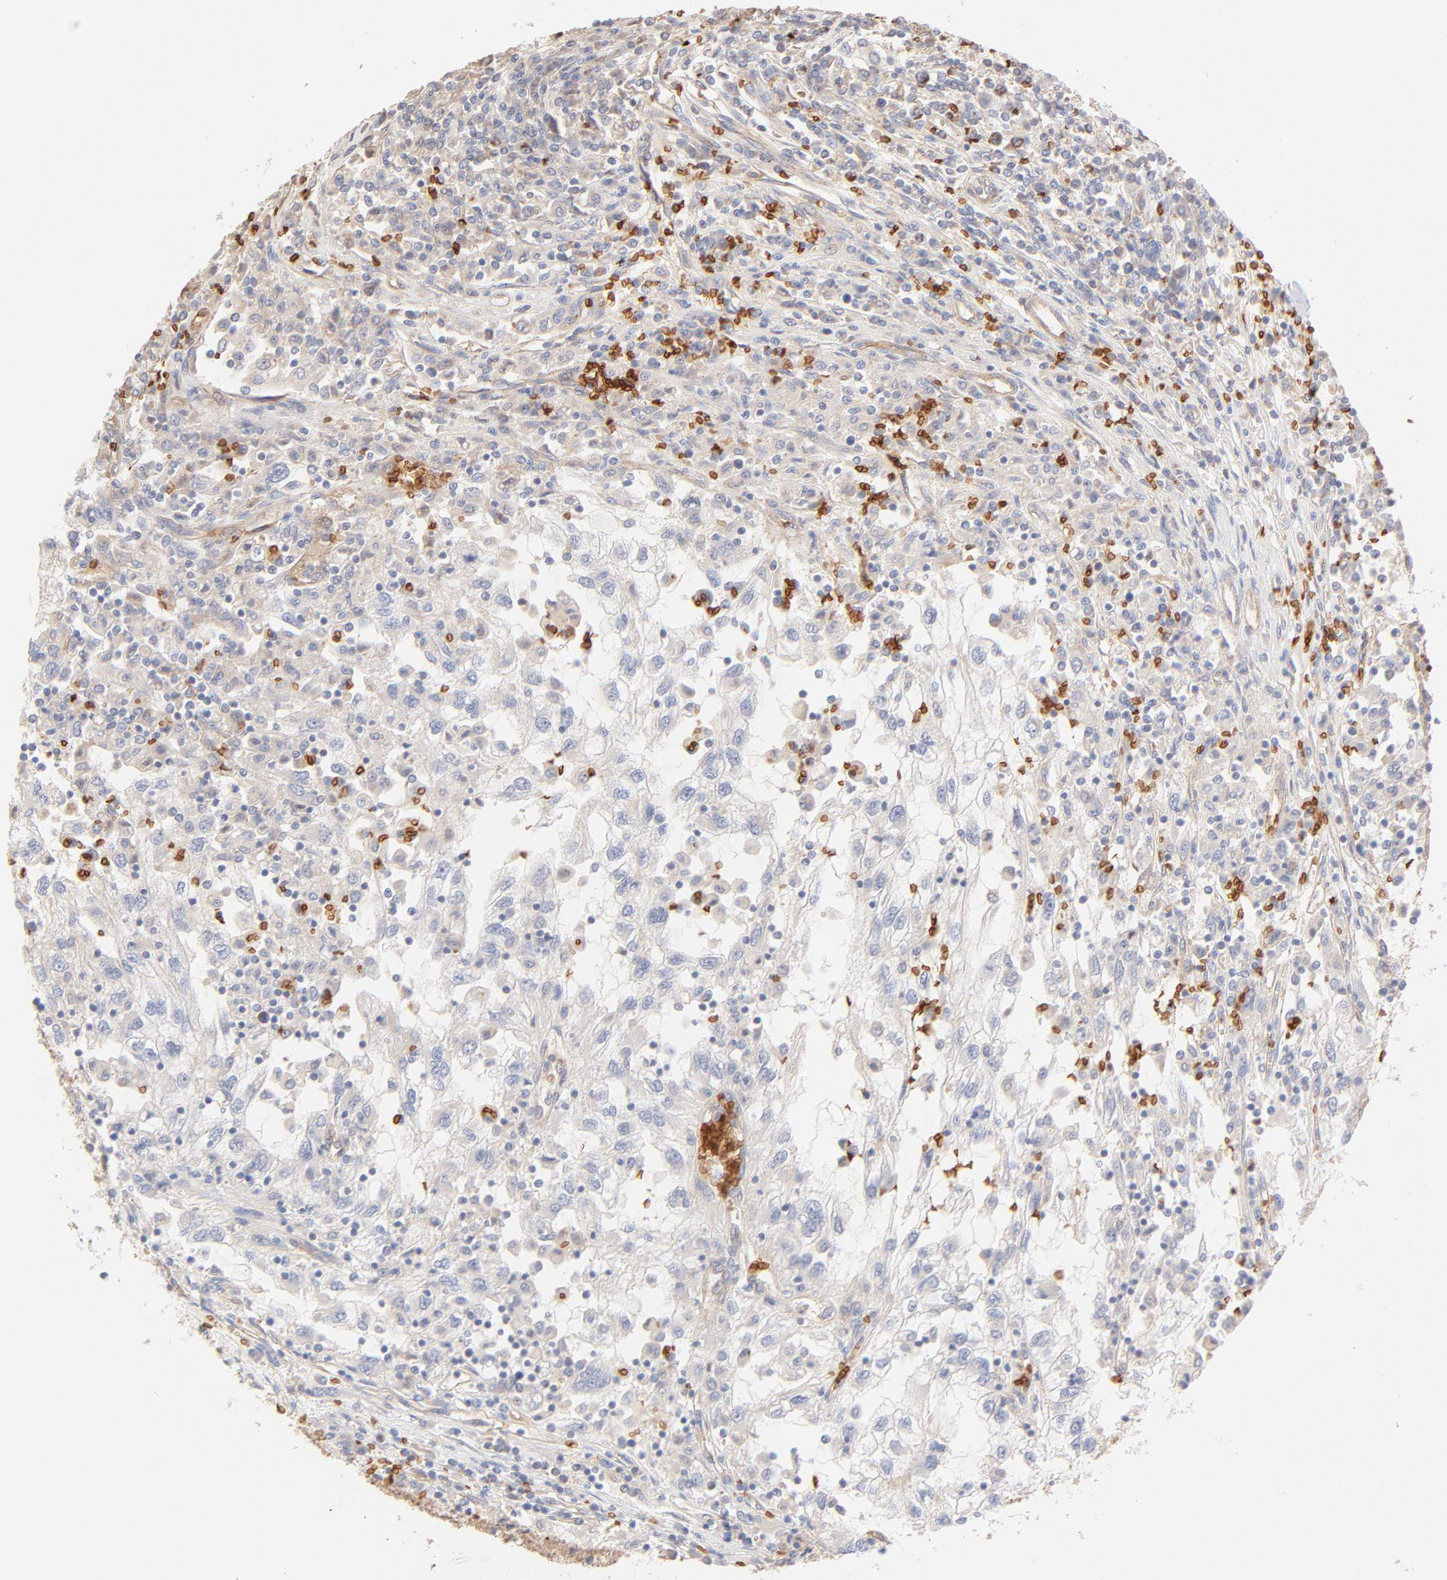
{"staining": {"intensity": "negative", "quantity": "none", "location": "none"}, "tissue": "renal cancer", "cell_type": "Tumor cells", "image_type": "cancer", "snomed": [{"axis": "morphology", "description": "Normal tissue, NOS"}, {"axis": "morphology", "description": "Adenocarcinoma, NOS"}, {"axis": "topography", "description": "Kidney"}], "caption": "High magnification brightfield microscopy of adenocarcinoma (renal) stained with DAB (3,3'-diaminobenzidine) (brown) and counterstained with hematoxylin (blue): tumor cells show no significant positivity.", "gene": "SPTB", "patient": {"sex": "male", "age": 71}}